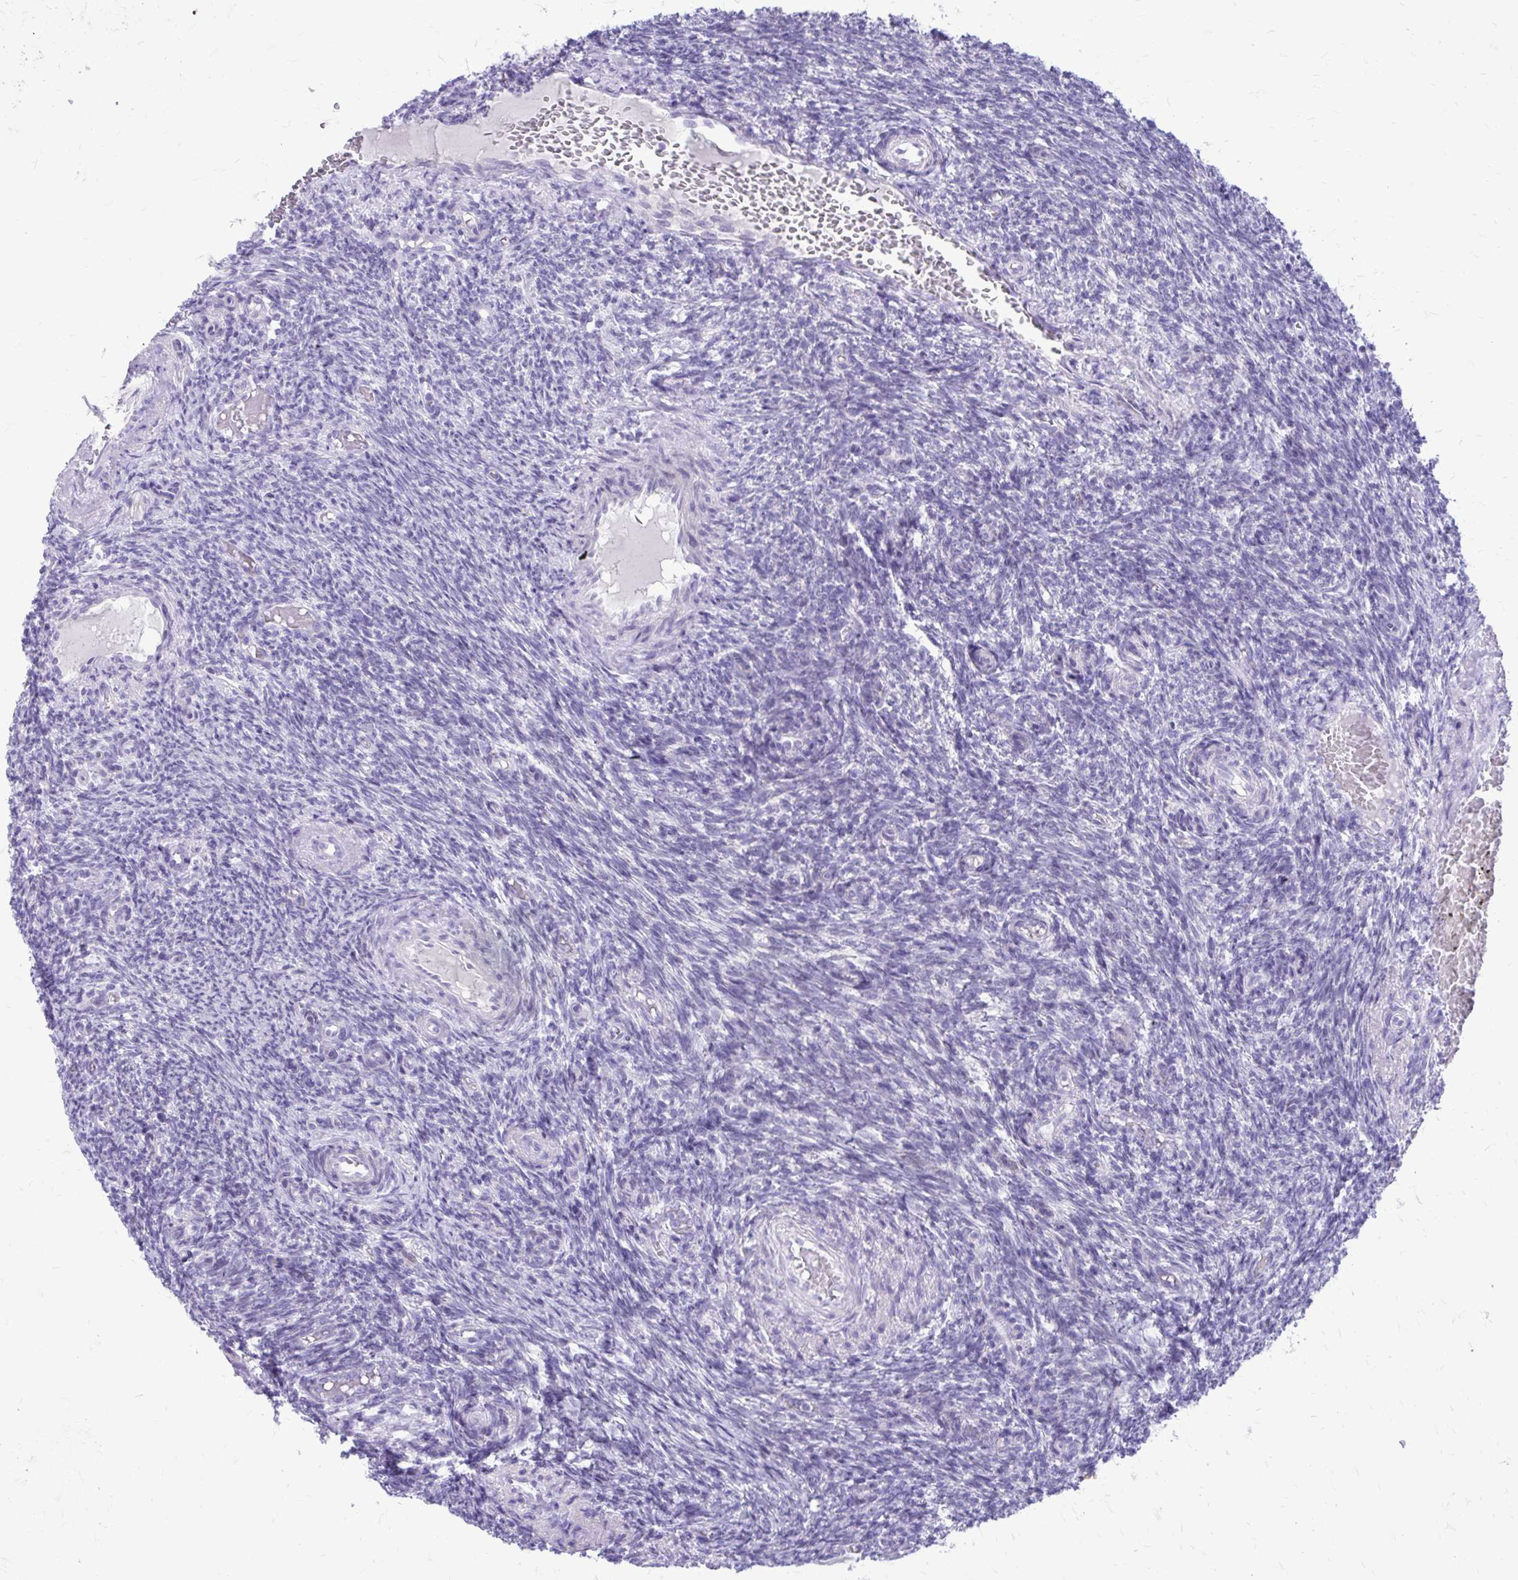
{"staining": {"intensity": "negative", "quantity": "none", "location": "none"}, "tissue": "ovary", "cell_type": "Follicle cells", "image_type": "normal", "snomed": [{"axis": "morphology", "description": "Normal tissue, NOS"}, {"axis": "topography", "description": "Ovary"}], "caption": "This is an immunohistochemistry histopathology image of normal ovary. There is no expression in follicle cells.", "gene": "LCN15", "patient": {"sex": "female", "age": 39}}